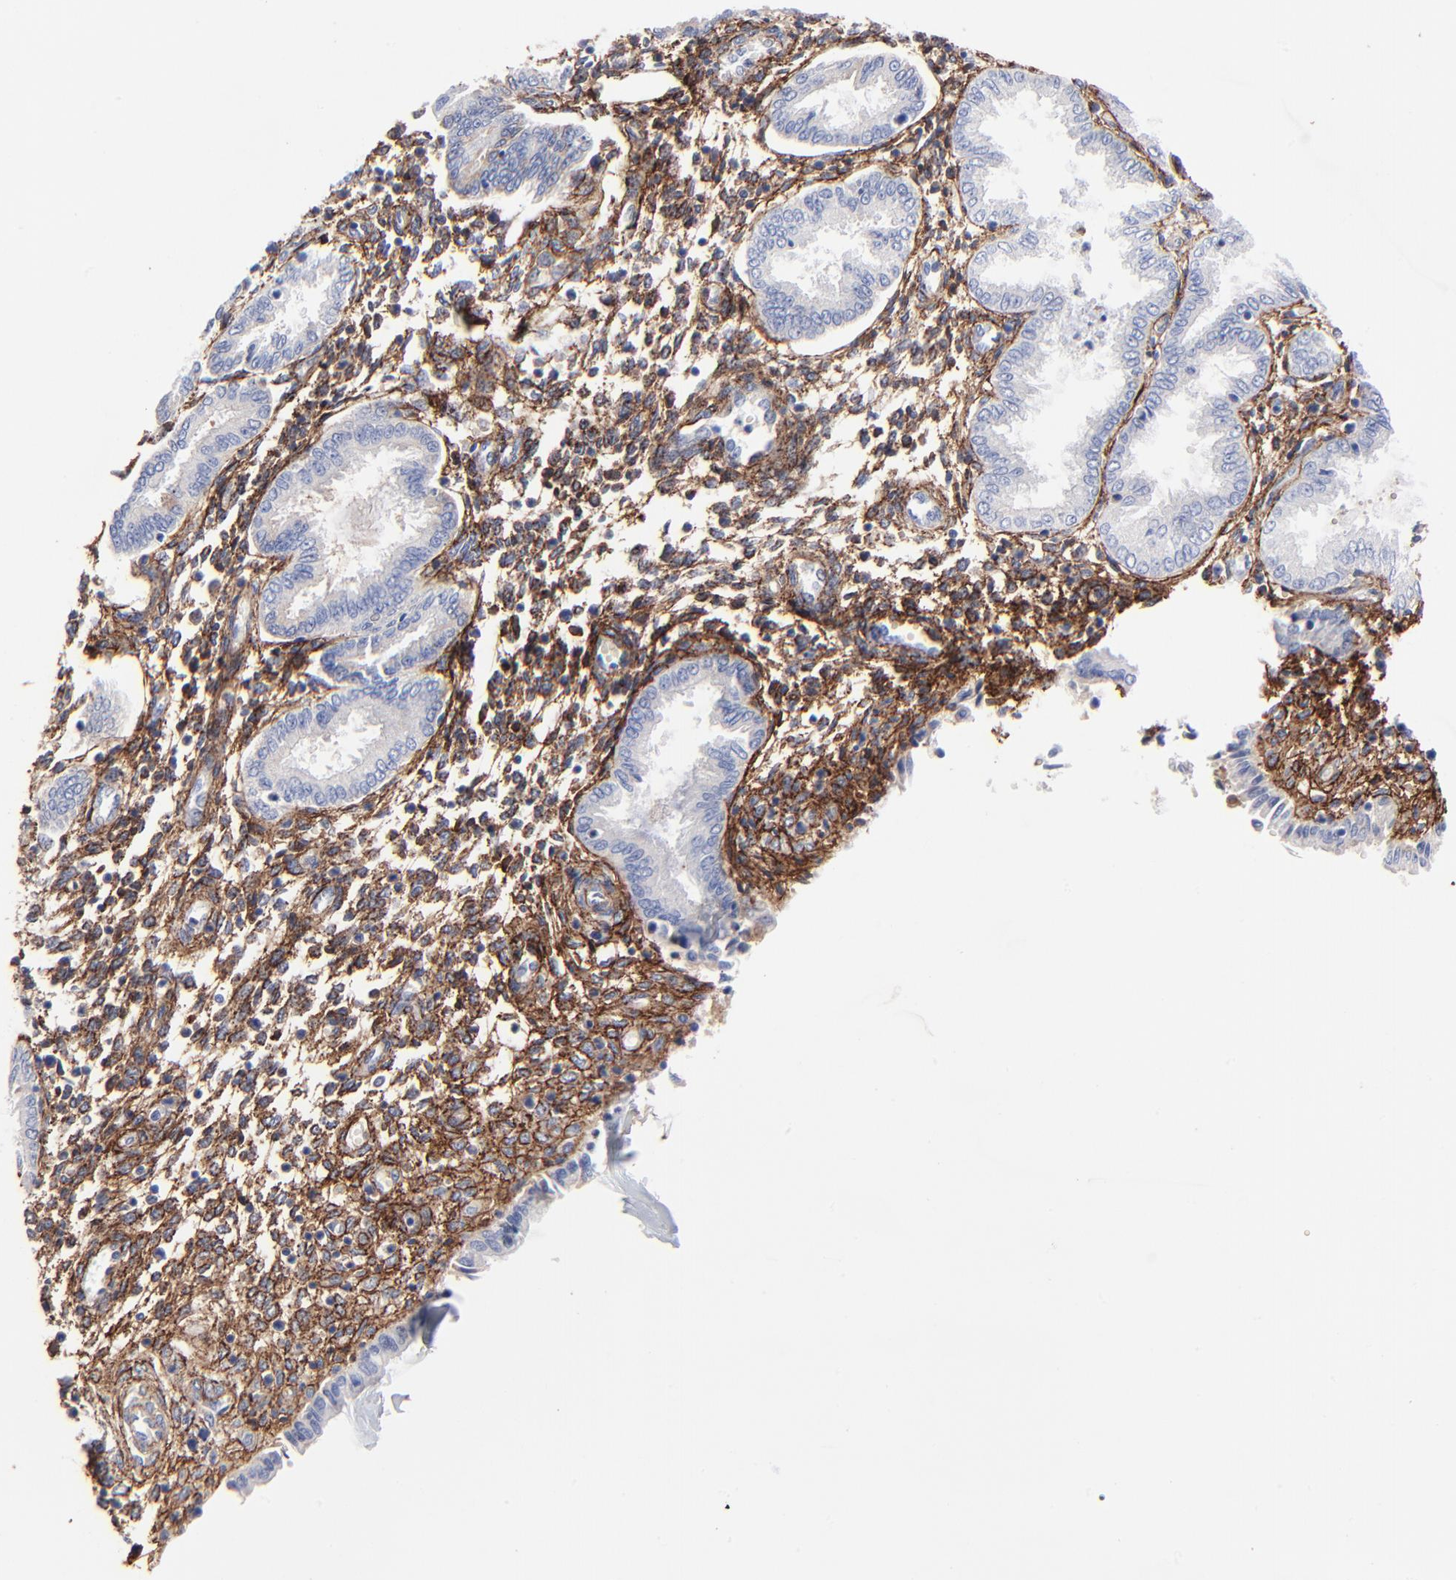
{"staining": {"intensity": "strong", "quantity": ">75%", "location": "cytoplasmic/membranous"}, "tissue": "endometrium", "cell_type": "Cells in endometrial stroma", "image_type": "normal", "snomed": [{"axis": "morphology", "description": "Normal tissue, NOS"}, {"axis": "topography", "description": "Endometrium"}], "caption": "The histopathology image reveals immunohistochemical staining of benign endometrium. There is strong cytoplasmic/membranous staining is present in about >75% of cells in endometrial stroma.", "gene": "FBLN2", "patient": {"sex": "female", "age": 33}}